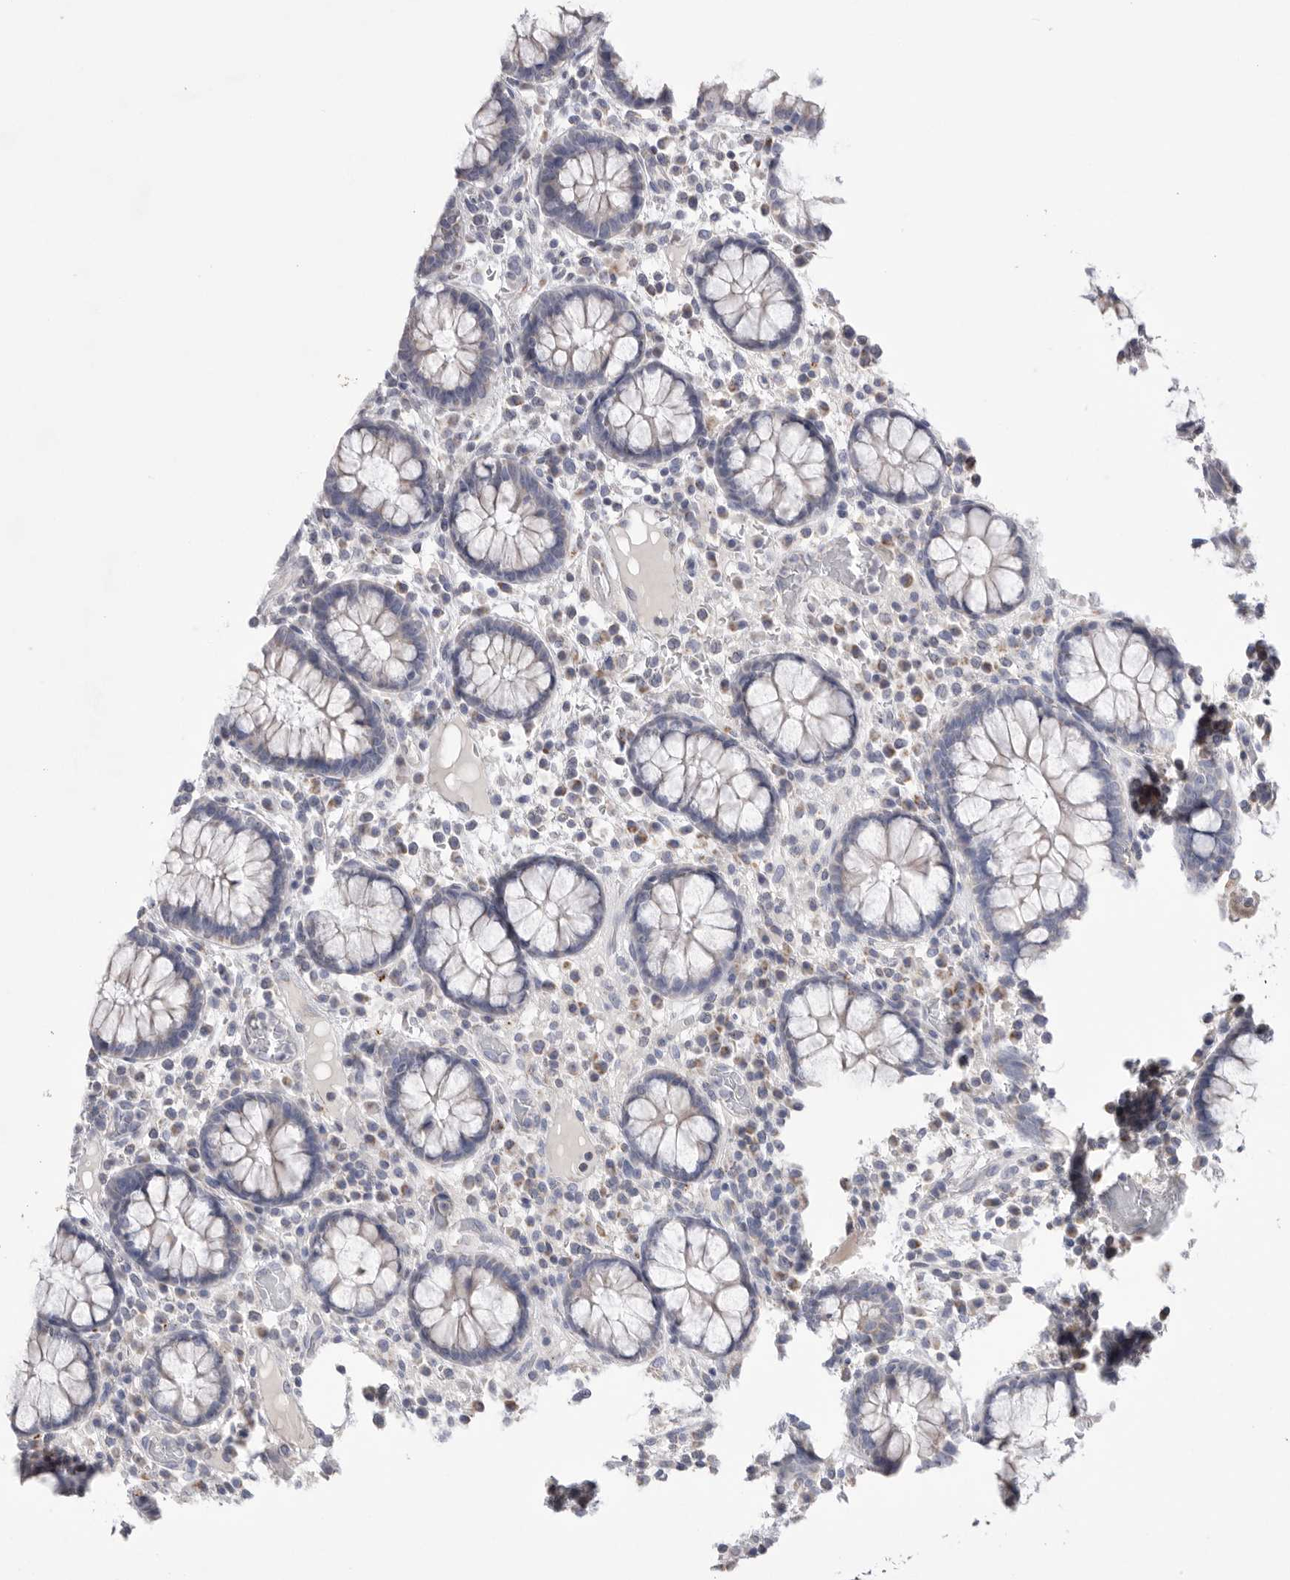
{"staining": {"intensity": "negative", "quantity": "none", "location": "none"}, "tissue": "colon", "cell_type": "Endothelial cells", "image_type": "normal", "snomed": [{"axis": "morphology", "description": "Normal tissue, NOS"}, {"axis": "topography", "description": "Colon"}], "caption": "Immunohistochemistry photomicrograph of normal colon stained for a protein (brown), which shows no positivity in endothelial cells. The staining was performed using DAB (3,3'-diaminobenzidine) to visualize the protein expression in brown, while the nuclei were stained in blue with hematoxylin (Magnification: 20x).", "gene": "VDAC3", "patient": {"sex": "female", "age": 79}}